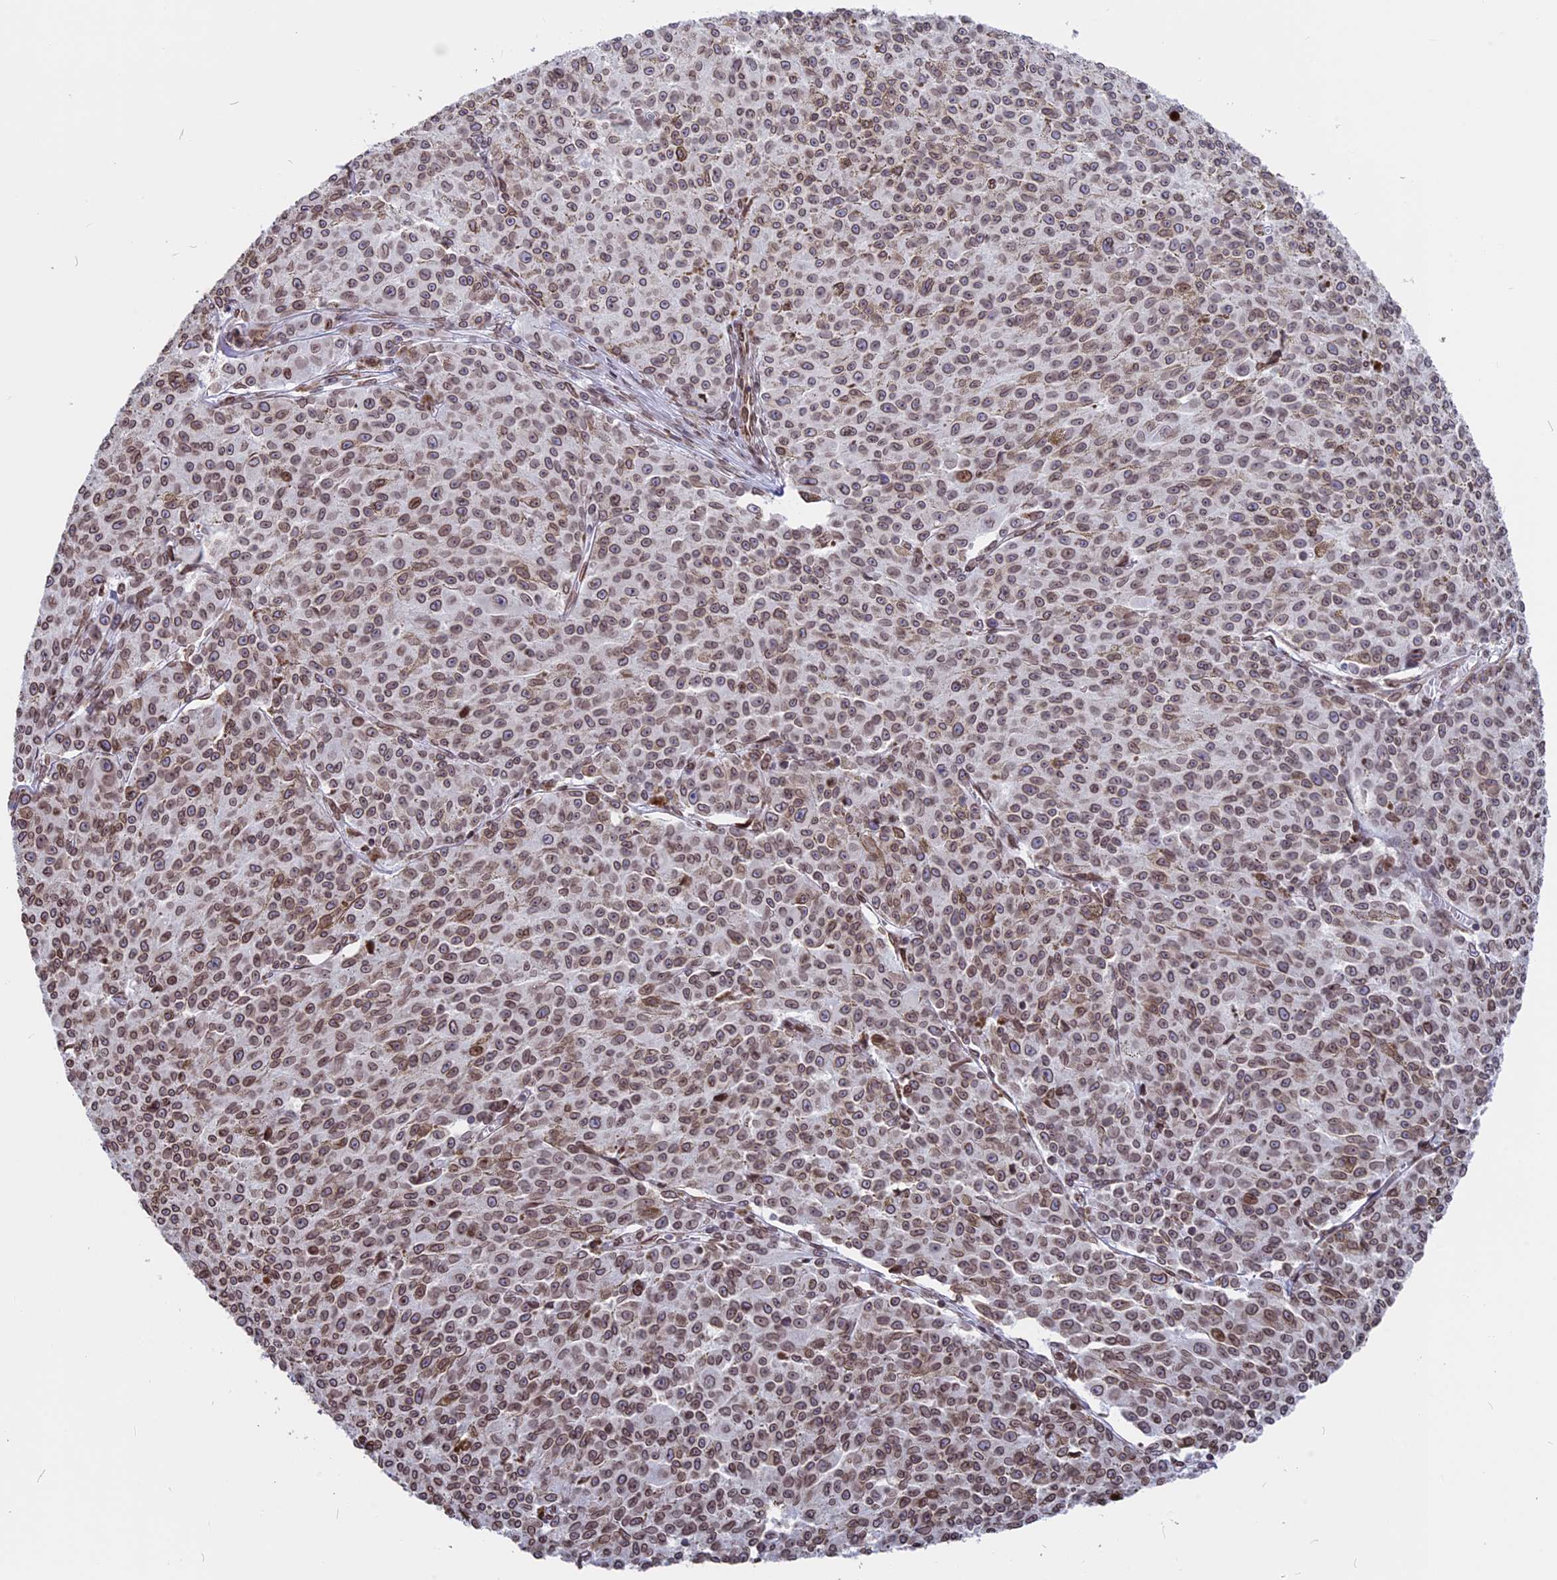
{"staining": {"intensity": "moderate", "quantity": ">75%", "location": "cytoplasmic/membranous,nuclear"}, "tissue": "melanoma", "cell_type": "Tumor cells", "image_type": "cancer", "snomed": [{"axis": "morphology", "description": "Malignant melanoma, NOS"}, {"axis": "topography", "description": "Skin"}], "caption": "Immunohistochemistry (IHC) (DAB) staining of malignant melanoma demonstrates moderate cytoplasmic/membranous and nuclear protein staining in approximately >75% of tumor cells.", "gene": "PTCHD4", "patient": {"sex": "female", "age": 52}}